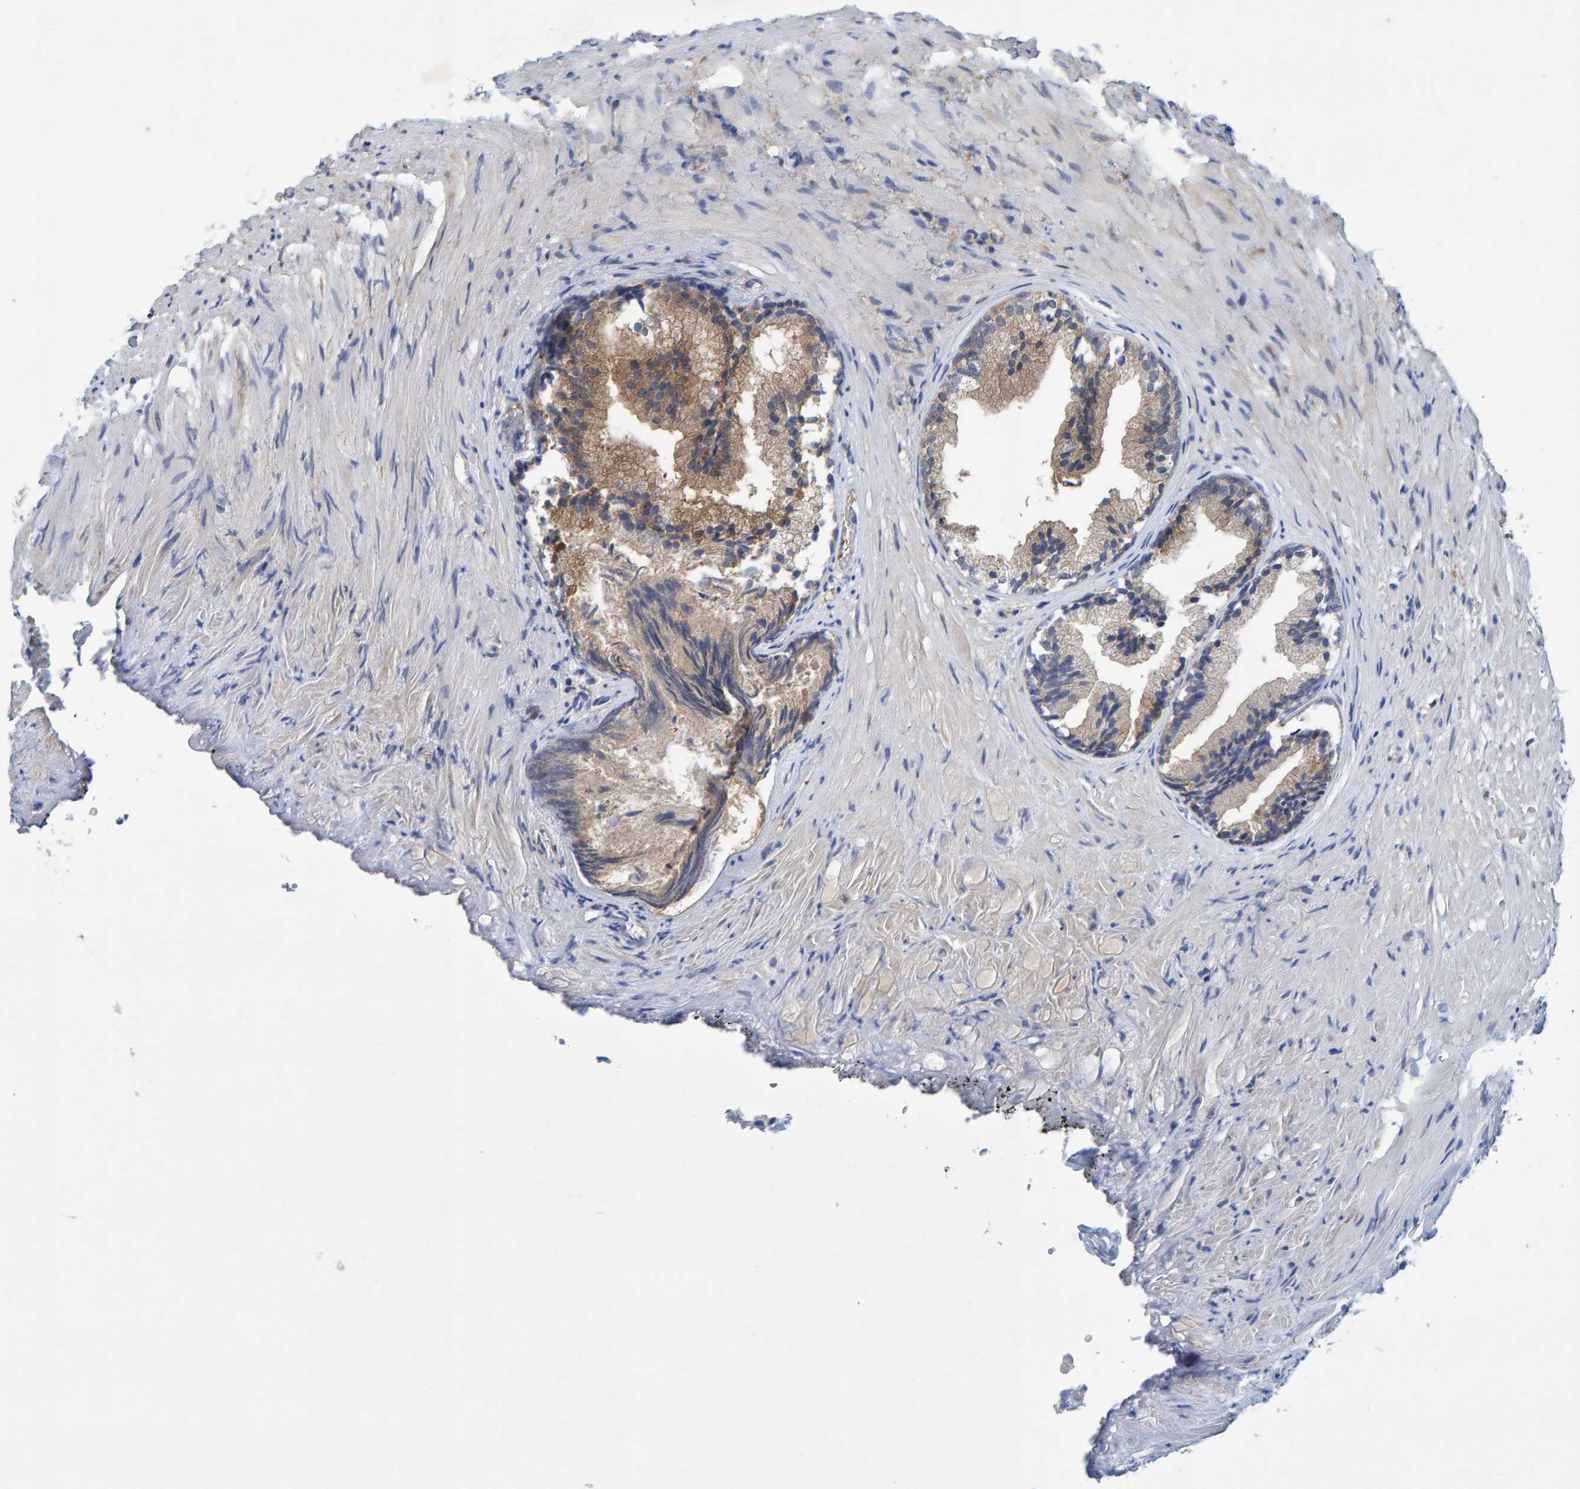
{"staining": {"intensity": "moderate", "quantity": "25%-75%", "location": "cytoplasmic/membranous"}, "tissue": "prostate", "cell_type": "Glandular cells", "image_type": "normal", "snomed": [{"axis": "morphology", "description": "Normal tissue, NOS"}, {"axis": "topography", "description": "Prostate"}], "caption": "A brown stain shows moderate cytoplasmic/membranous staining of a protein in glandular cells of benign prostate. (DAB (3,3'-diaminobenzidine) = brown stain, brightfield microscopy at high magnification).", "gene": "ALAD", "patient": {"sex": "male", "age": 76}}